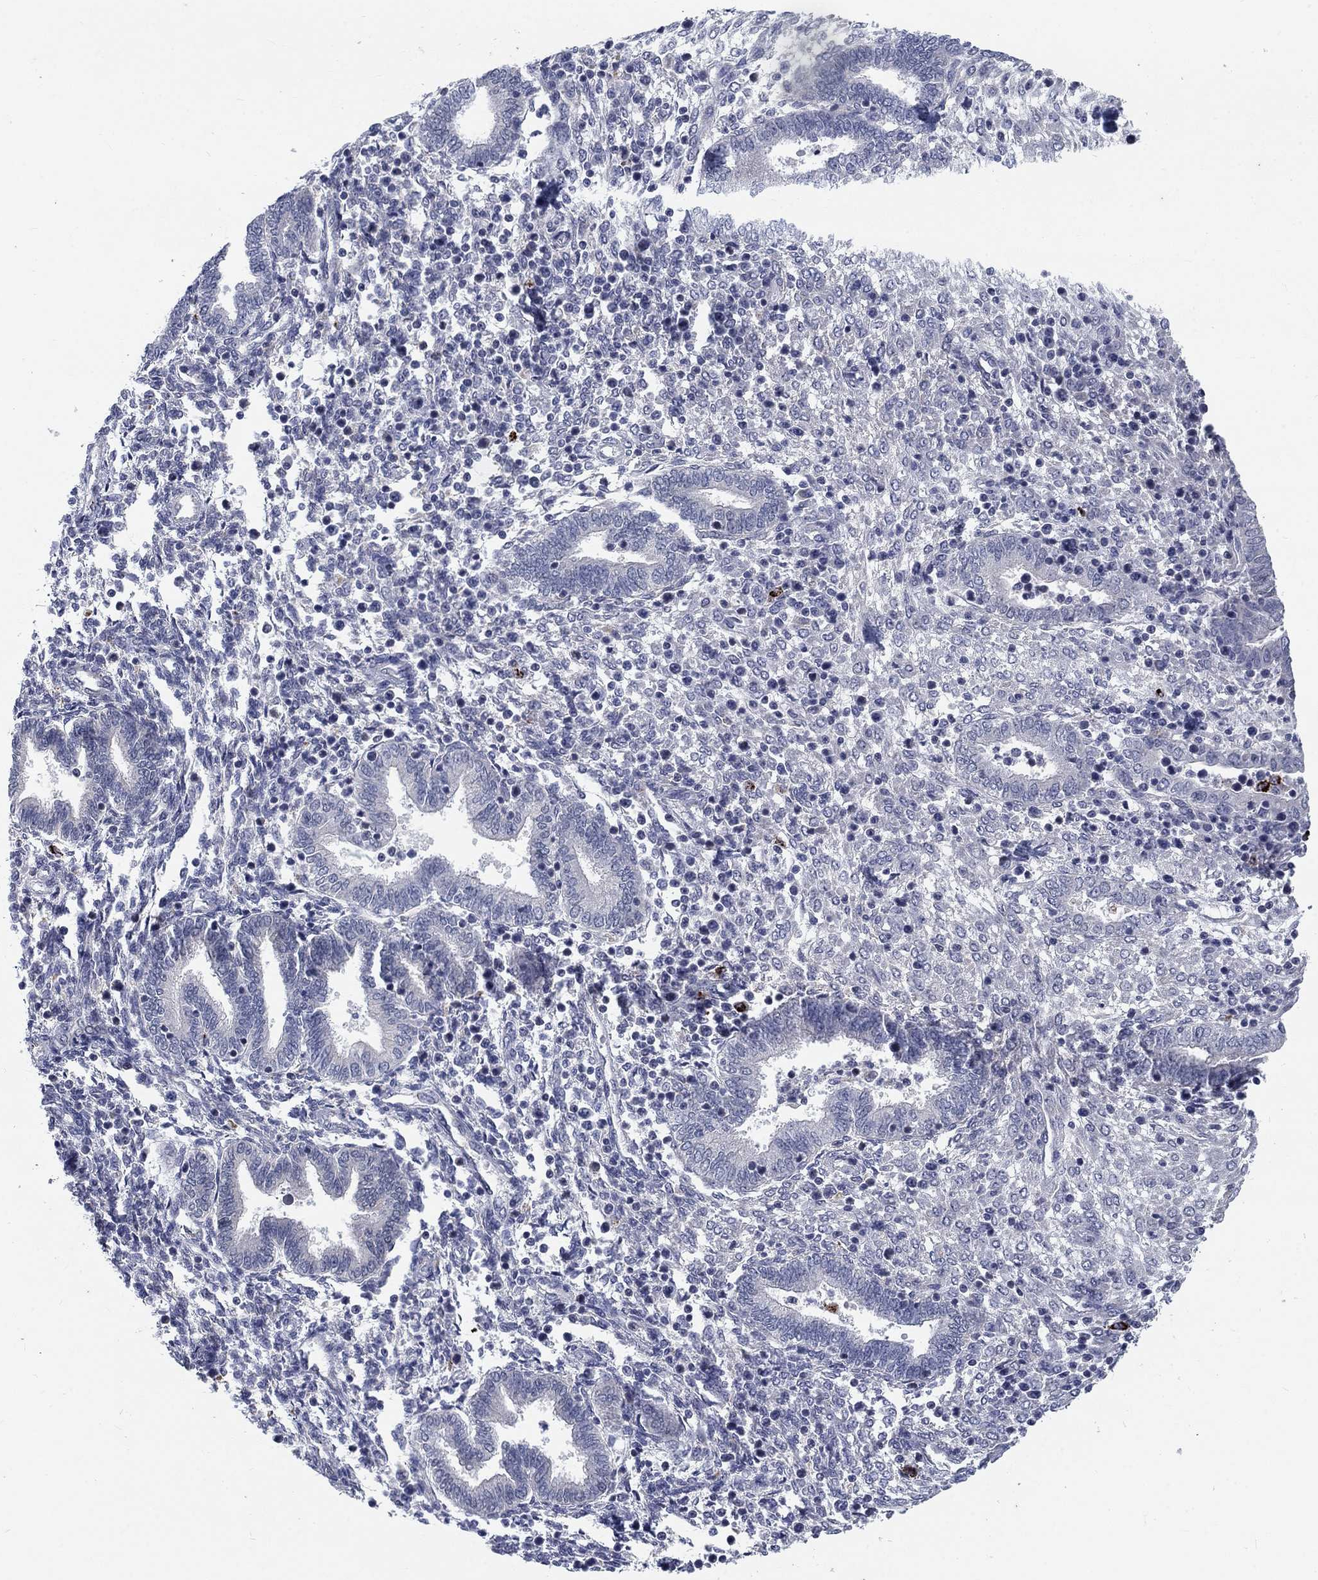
{"staining": {"intensity": "negative", "quantity": "none", "location": "none"}, "tissue": "endometrium", "cell_type": "Cells in endometrial stroma", "image_type": "normal", "snomed": [{"axis": "morphology", "description": "Normal tissue, NOS"}, {"axis": "topography", "description": "Endometrium"}], "caption": "Immunohistochemistry image of unremarkable endometrium: human endometrium stained with DAB reveals no significant protein expression in cells in endometrial stroma. The staining is performed using DAB (3,3'-diaminobenzidine) brown chromogen with nuclei counter-stained in using hematoxylin.", "gene": "MTSS2", "patient": {"sex": "female", "age": 42}}